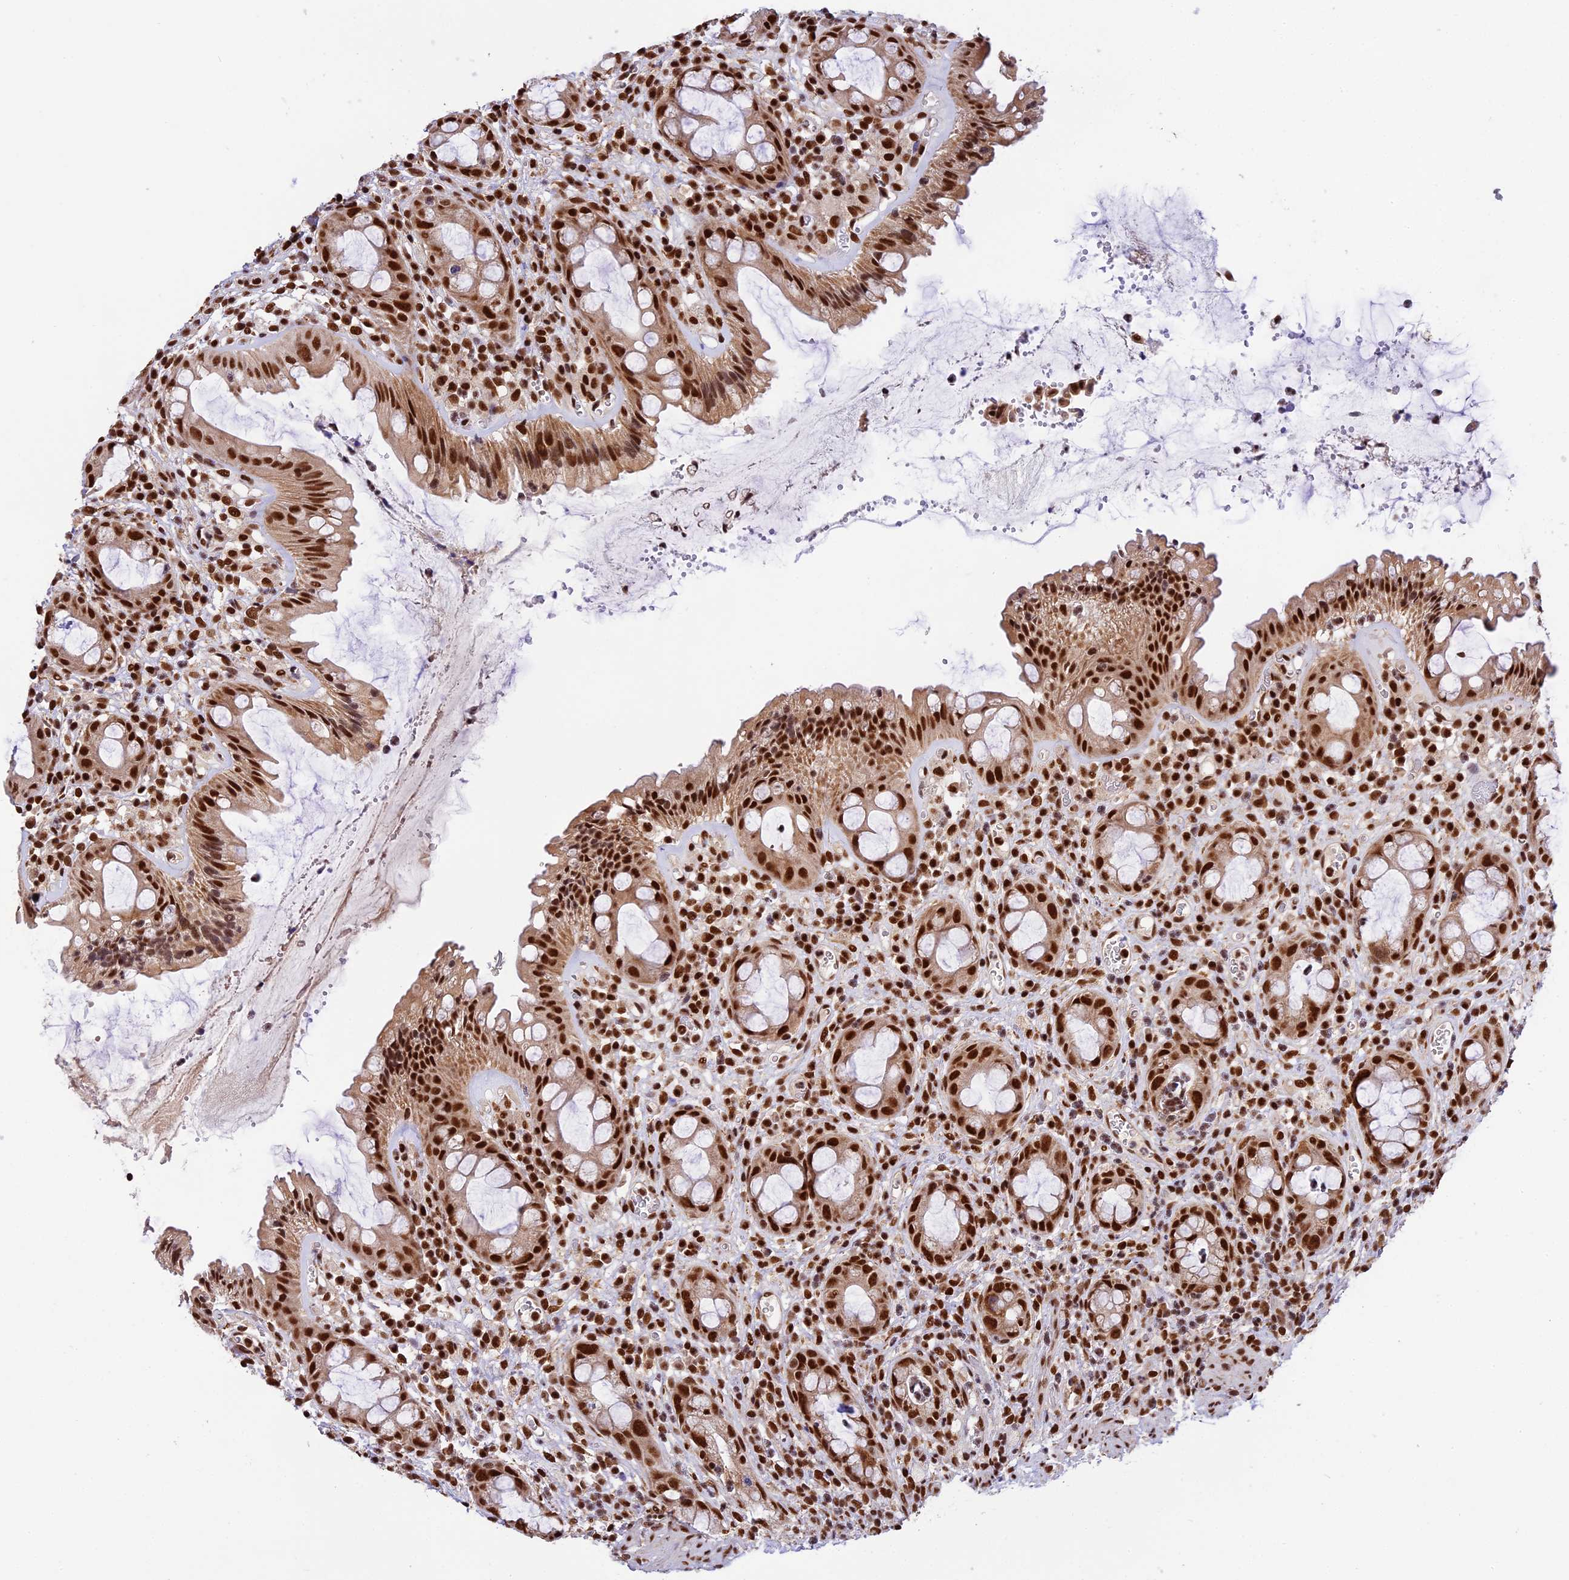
{"staining": {"intensity": "strong", "quantity": ">75%", "location": "nuclear"}, "tissue": "rectum", "cell_type": "Glandular cells", "image_type": "normal", "snomed": [{"axis": "morphology", "description": "Normal tissue, NOS"}, {"axis": "topography", "description": "Rectum"}], "caption": "There is high levels of strong nuclear staining in glandular cells of unremarkable rectum, as demonstrated by immunohistochemical staining (brown color).", "gene": "RAMACL", "patient": {"sex": "female", "age": 57}}